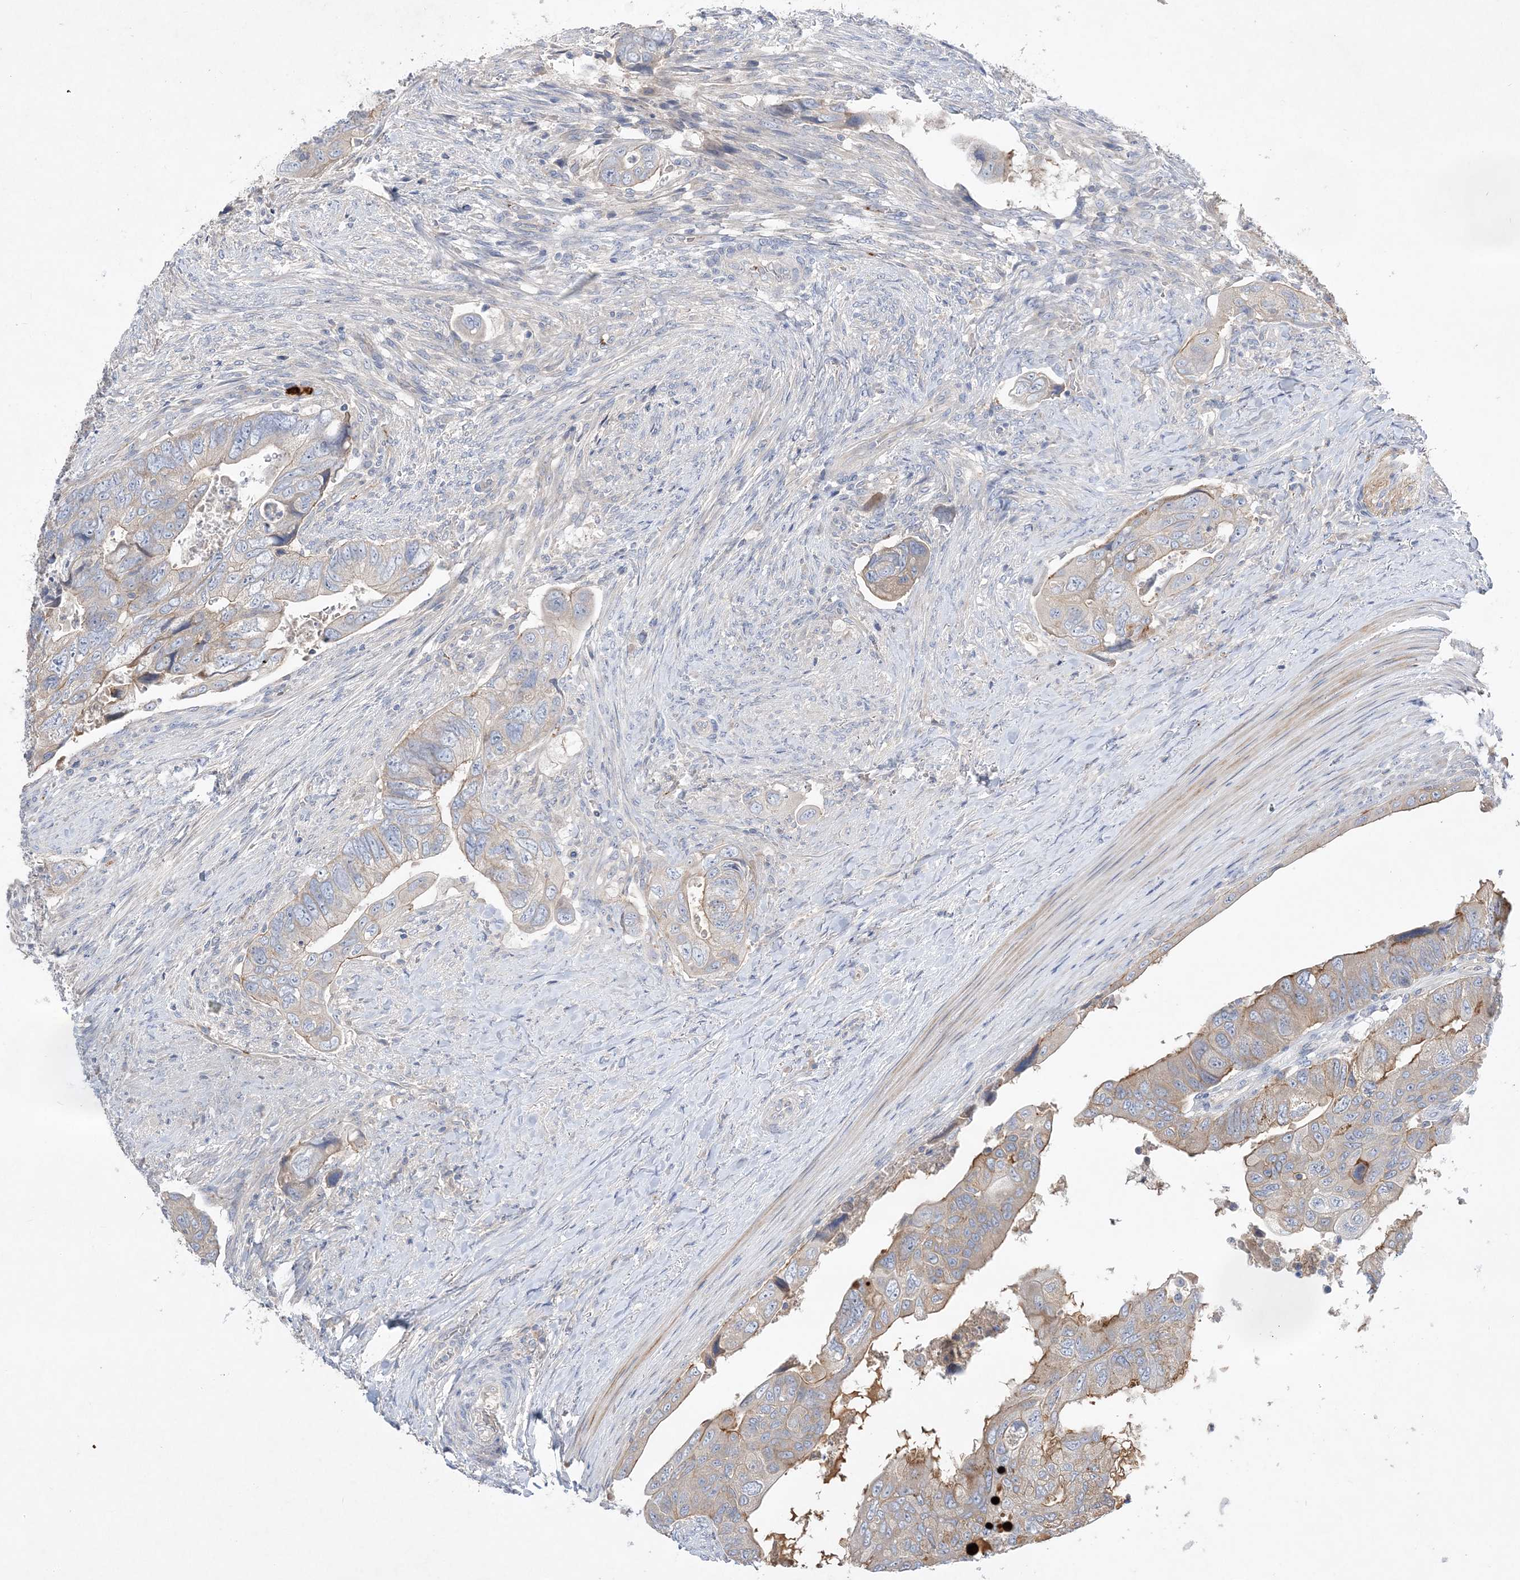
{"staining": {"intensity": "moderate", "quantity": "<25%", "location": "cytoplasmic/membranous"}, "tissue": "colorectal cancer", "cell_type": "Tumor cells", "image_type": "cancer", "snomed": [{"axis": "morphology", "description": "Adenocarcinoma, NOS"}, {"axis": "topography", "description": "Rectum"}], "caption": "Approximately <25% of tumor cells in human colorectal cancer exhibit moderate cytoplasmic/membranous protein expression as visualized by brown immunohistochemical staining.", "gene": "ADCK2", "patient": {"sex": "male", "age": 63}}